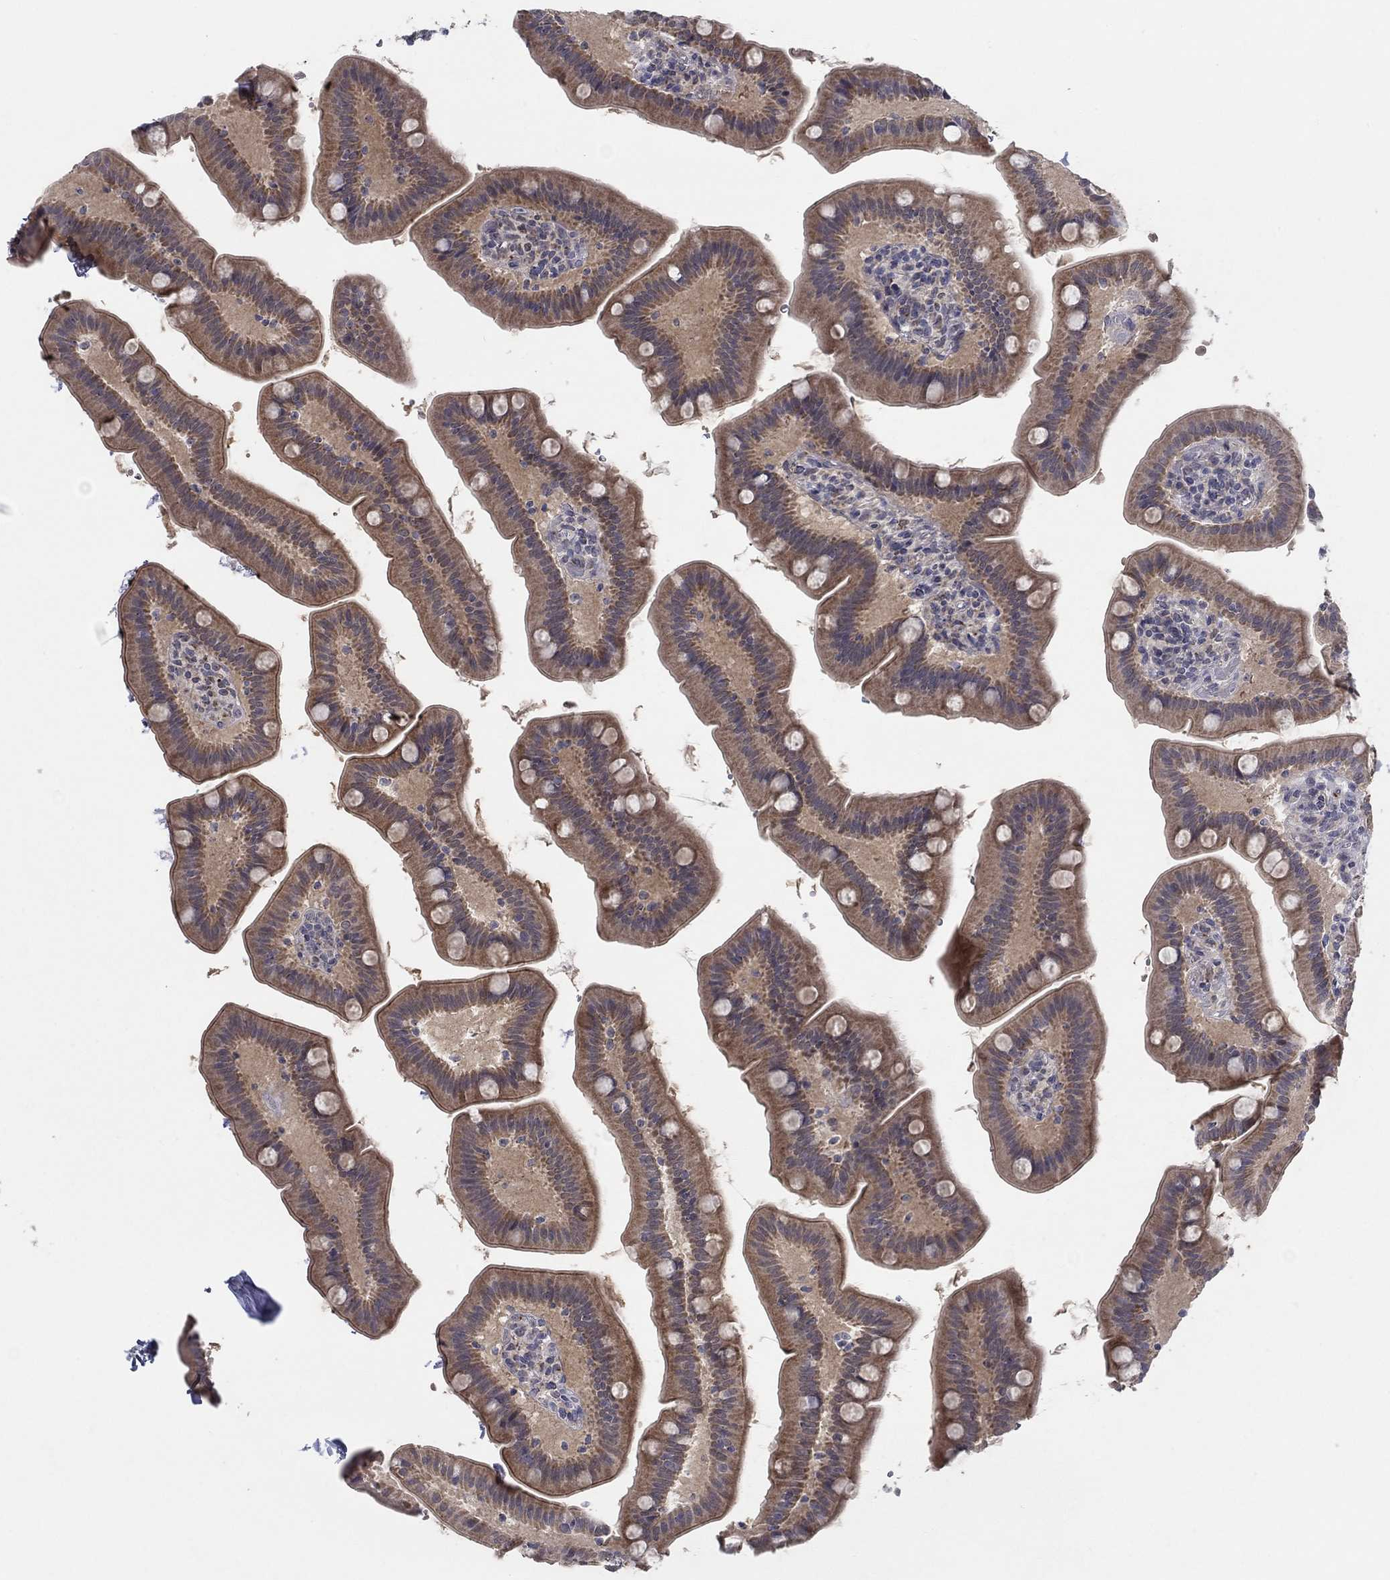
{"staining": {"intensity": "moderate", "quantity": "25%-75%", "location": "cytoplasmic/membranous"}, "tissue": "small intestine", "cell_type": "Glandular cells", "image_type": "normal", "snomed": [{"axis": "morphology", "description": "Normal tissue, NOS"}, {"axis": "topography", "description": "Small intestine"}], "caption": "Normal small intestine displays moderate cytoplasmic/membranous staining in about 25%-75% of glandular cells.", "gene": "ALOX12", "patient": {"sex": "male", "age": 66}}